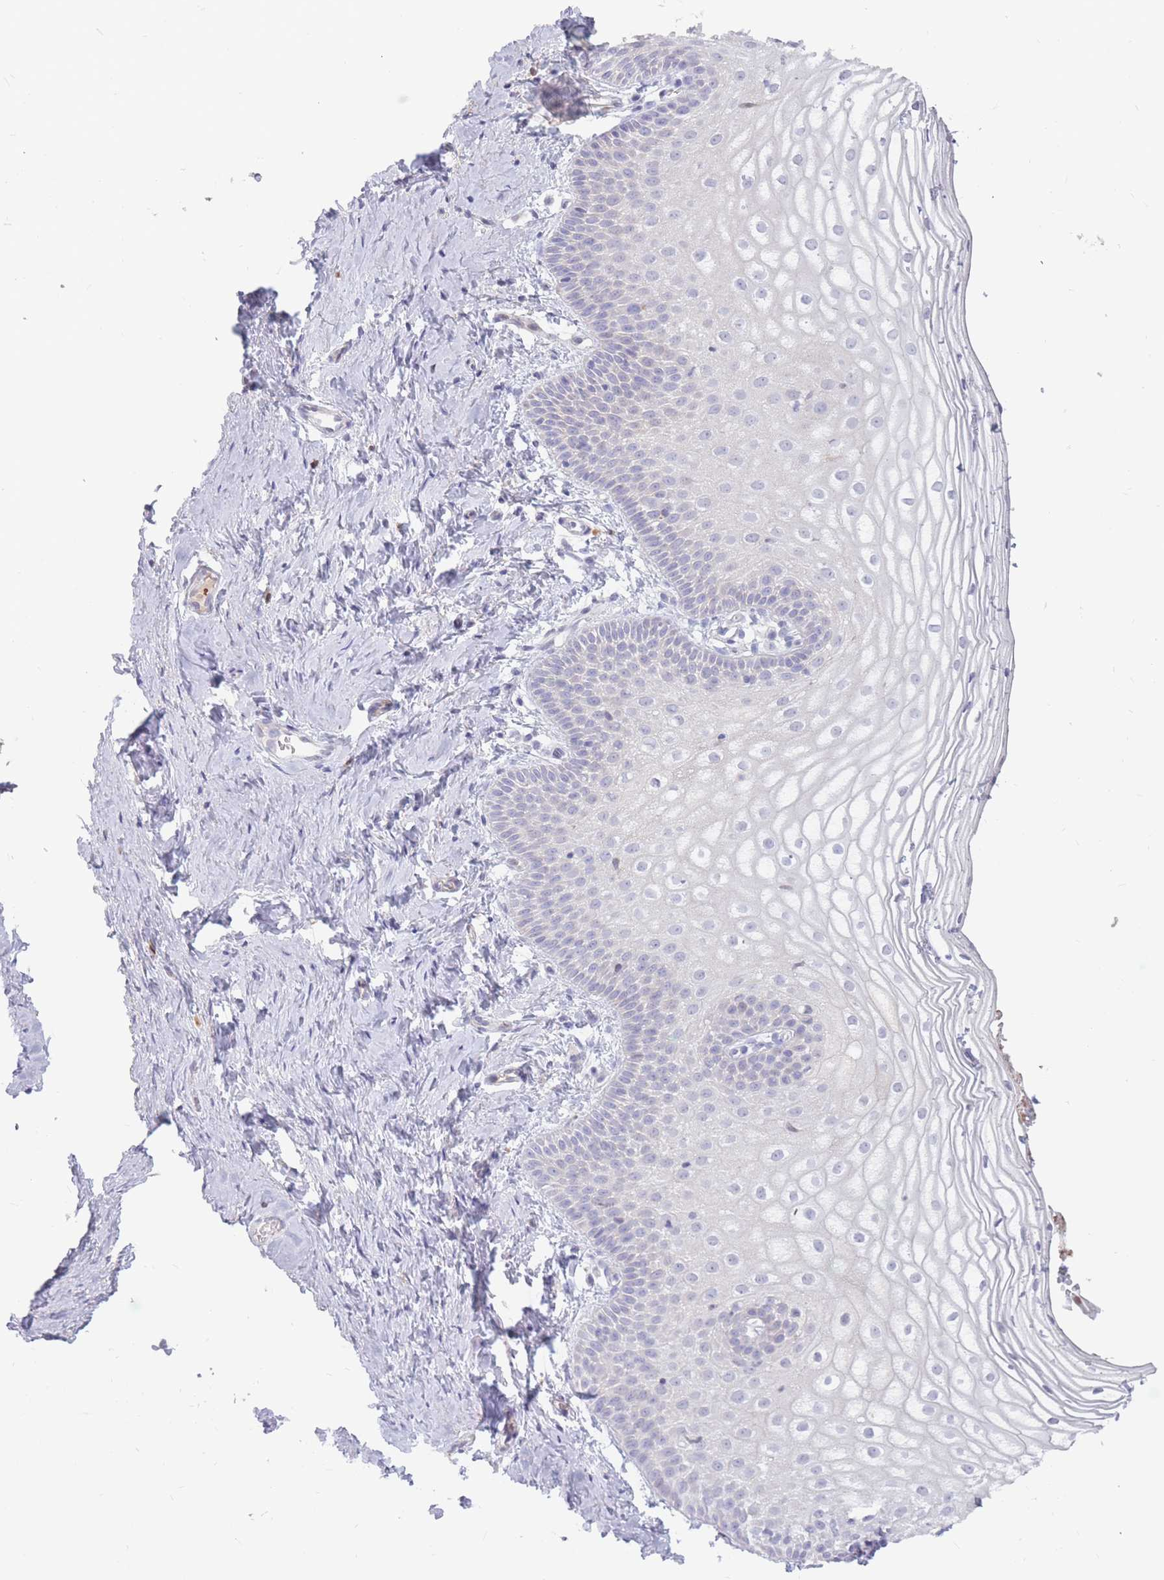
{"staining": {"intensity": "negative", "quantity": "none", "location": "none"}, "tissue": "vagina", "cell_type": "Squamous epithelial cells", "image_type": "normal", "snomed": [{"axis": "morphology", "description": "Normal tissue, NOS"}, {"axis": "topography", "description": "Vagina"}], "caption": "High power microscopy micrograph of an immunohistochemistry (IHC) image of unremarkable vagina, revealing no significant positivity in squamous epithelial cells. (DAB IHC with hematoxylin counter stain).", "gene": "PTGDR", "patient": {"sex": "female", "age": 56}}